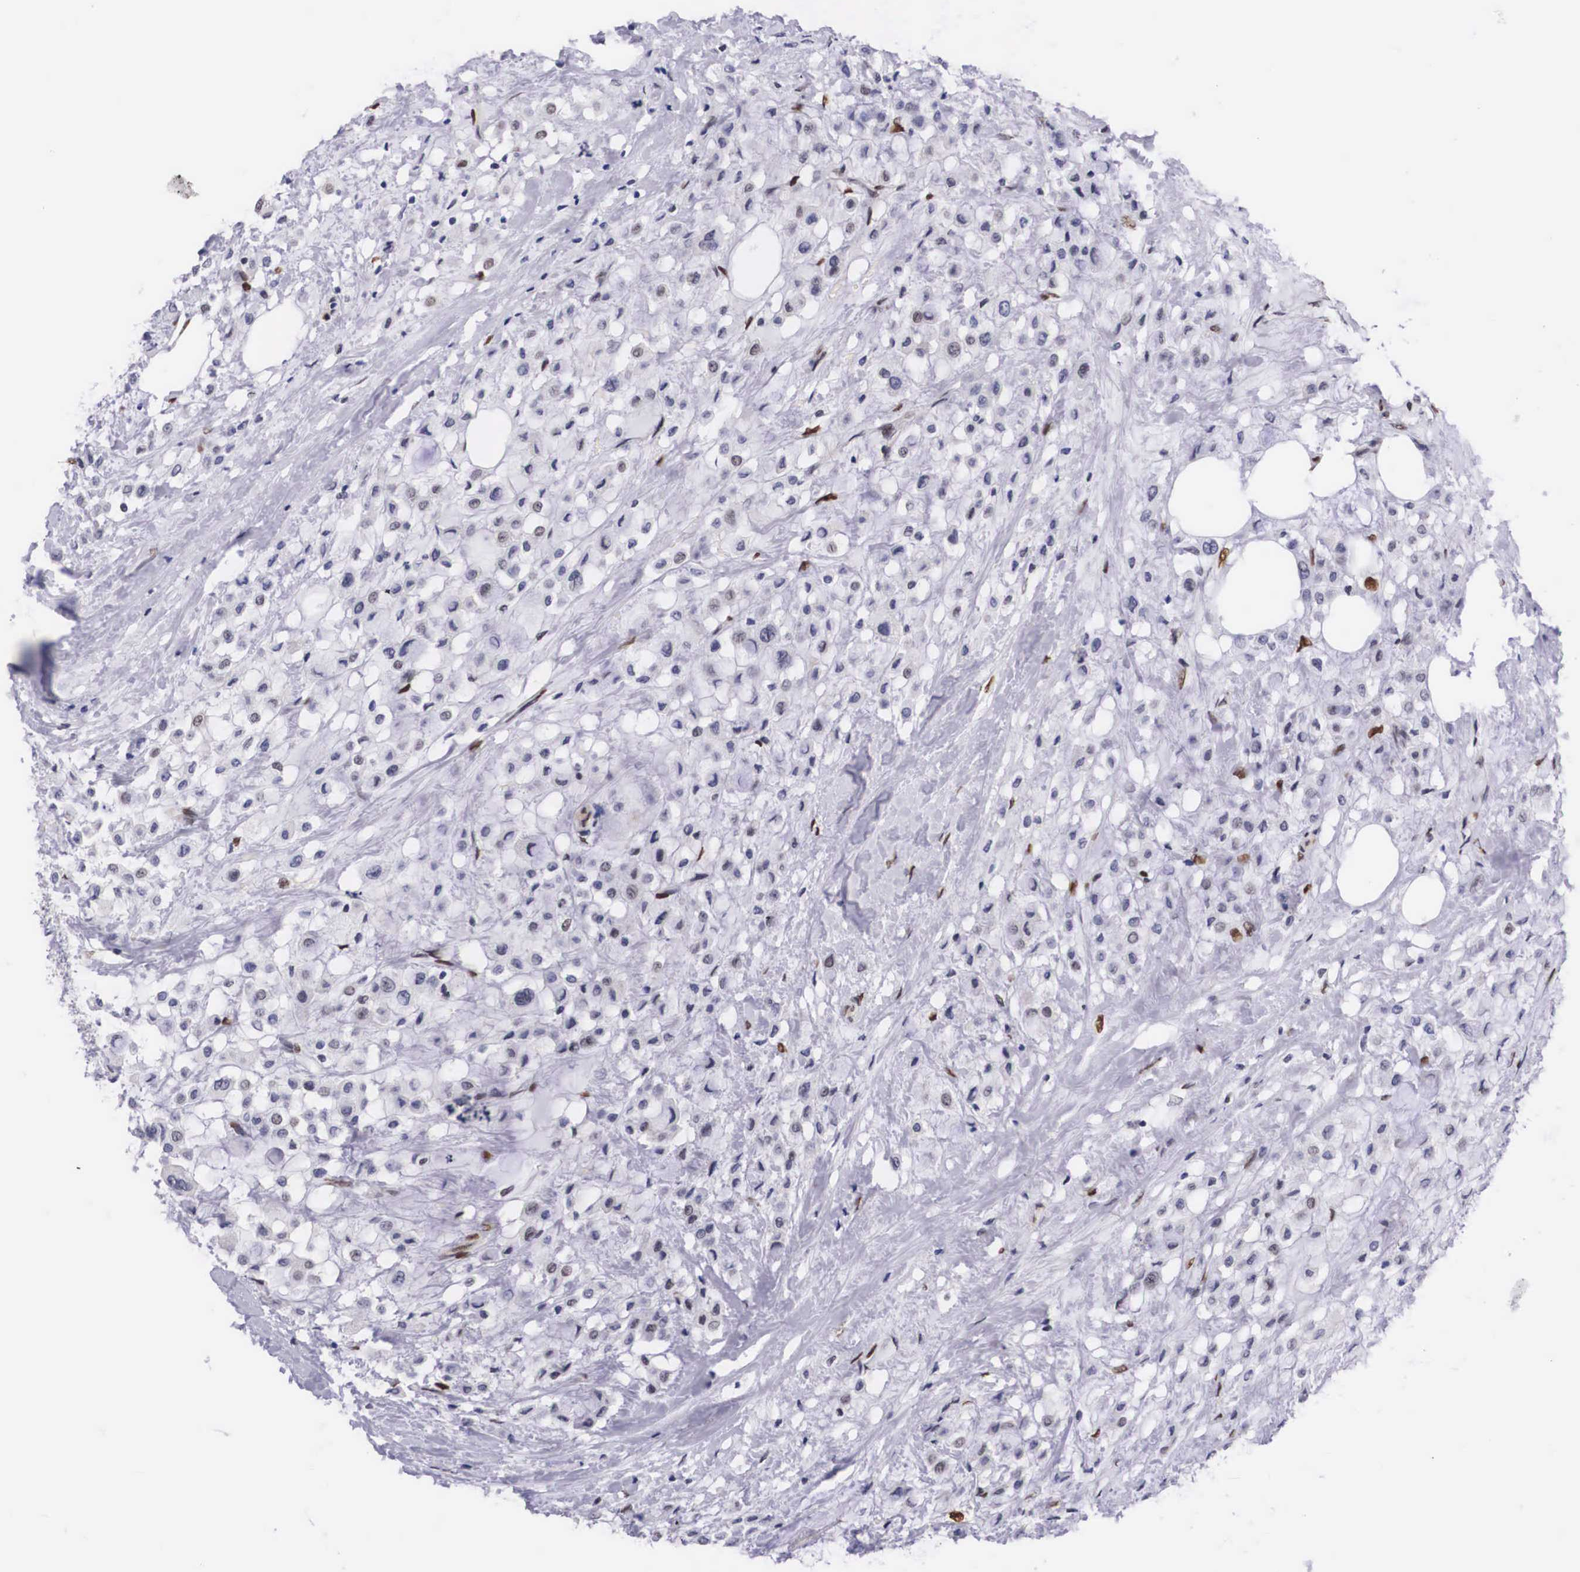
{"staining": {"intensity": "moderate", "quantity": "<25%", "location": "nuclear"}, "tissue": "breast cancer", "cell_type": "Tumor cells", "image_type": "cancer", "snomed": [{"axis": "morphology", "description": "Lobular carcinoma"}, {"axis": "topography", "description": "Breast"}], "caption": "A histopathology image of human breast lobular carcinoma stained for a protein exhibits moderate nuclear brown staining in tumor cells. (IHC, brightfield microscopy, high magnification).", "gene": "KHDRBS3", "patient": {"sex": "female", "age": 85}}